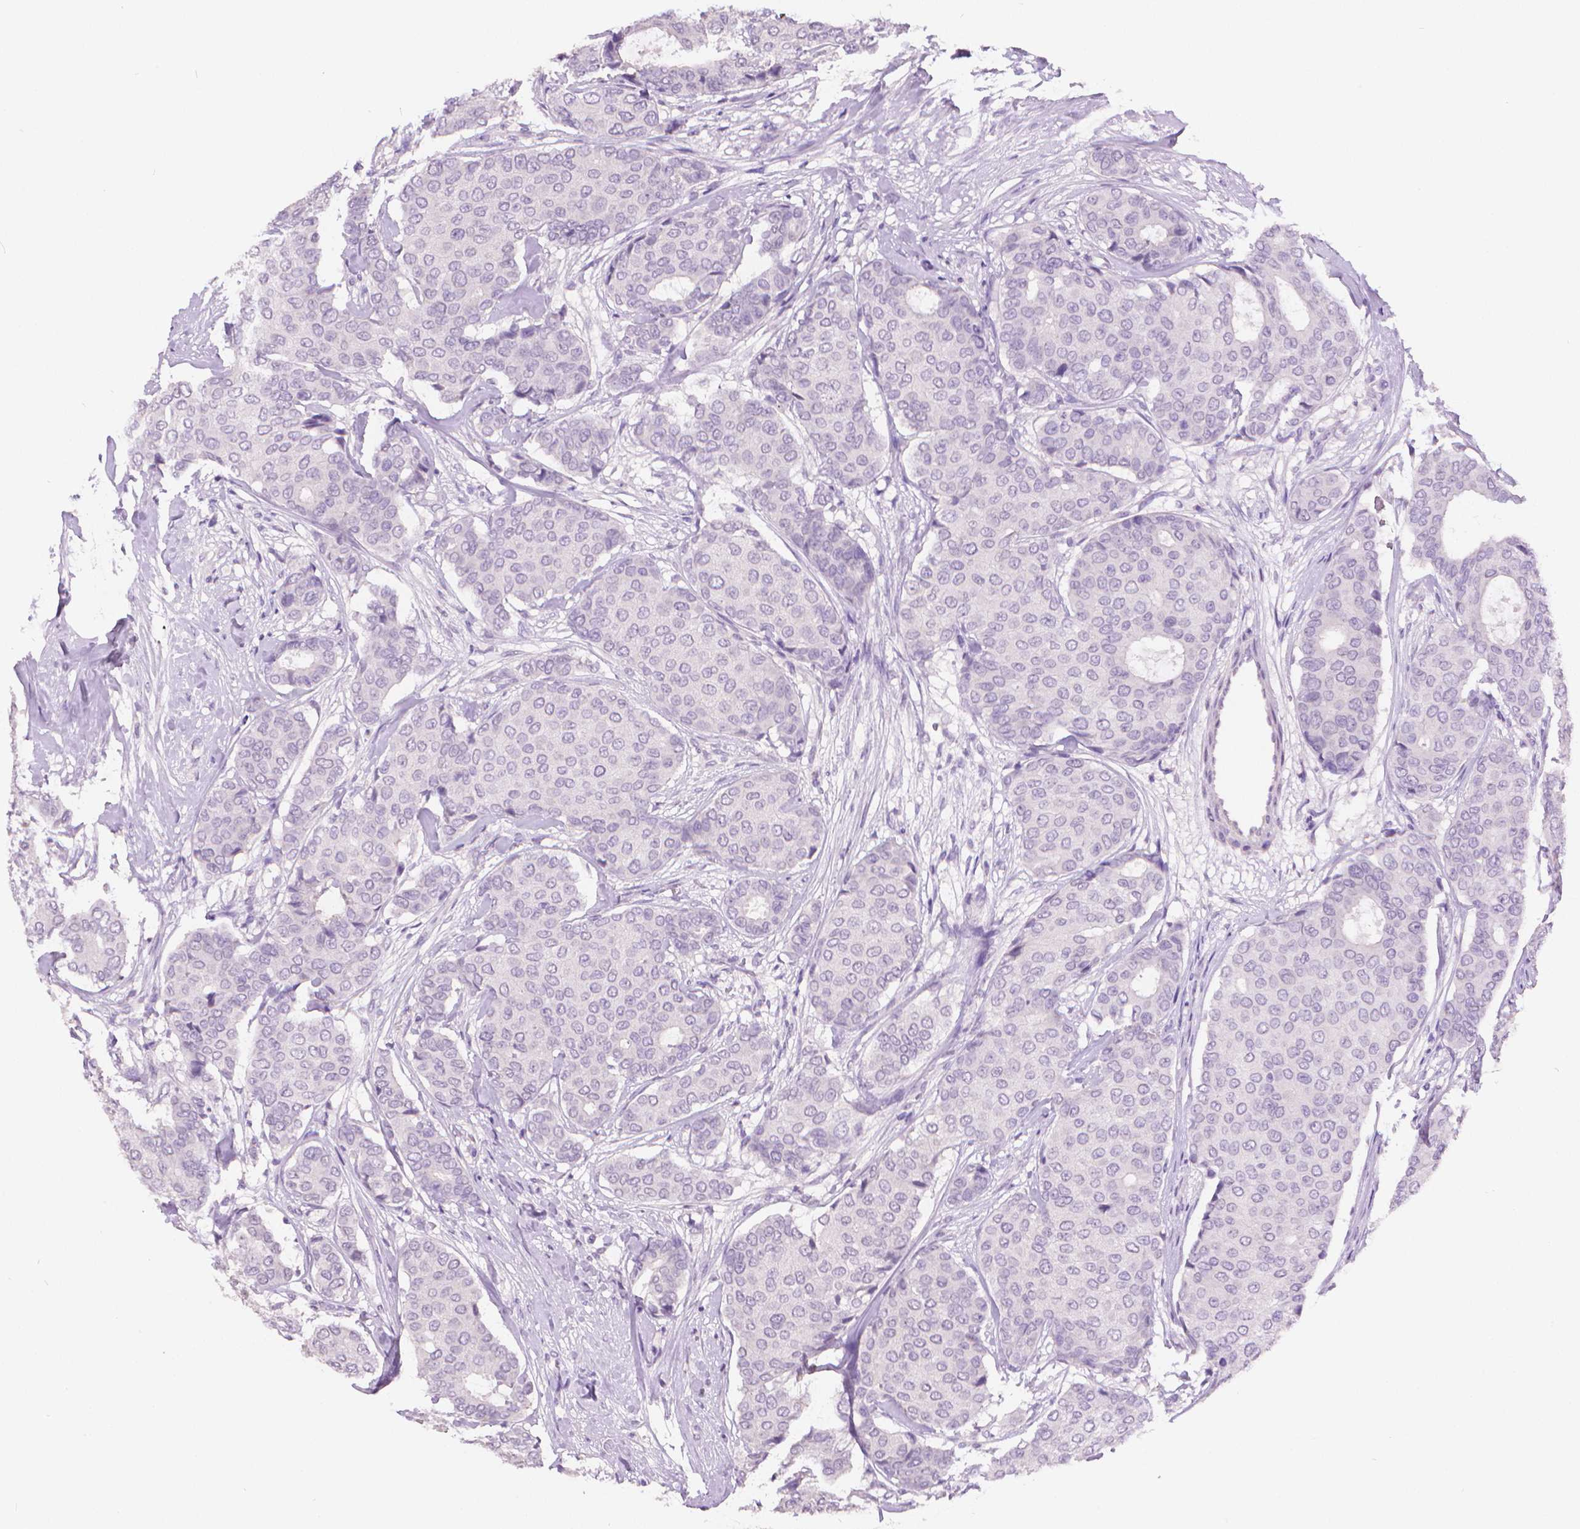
{"staining": {"intensity": "negative", "quantity": "none", "location": "none"}, "tissue": "breast cancer", "cell_type": "Tumor cells", "image_type": "cancer", "snomed": [{"axis": "morphology", "description": "Duct carcinoma"}, {"axis": "topography", "description": "Breast"}], "caption": "Protein analysis of breast intraductal carcinoma reveals no significant expression in tumor cells.", "gene": "TNNI2", "patient": {"sex": "female", "age": 75}}